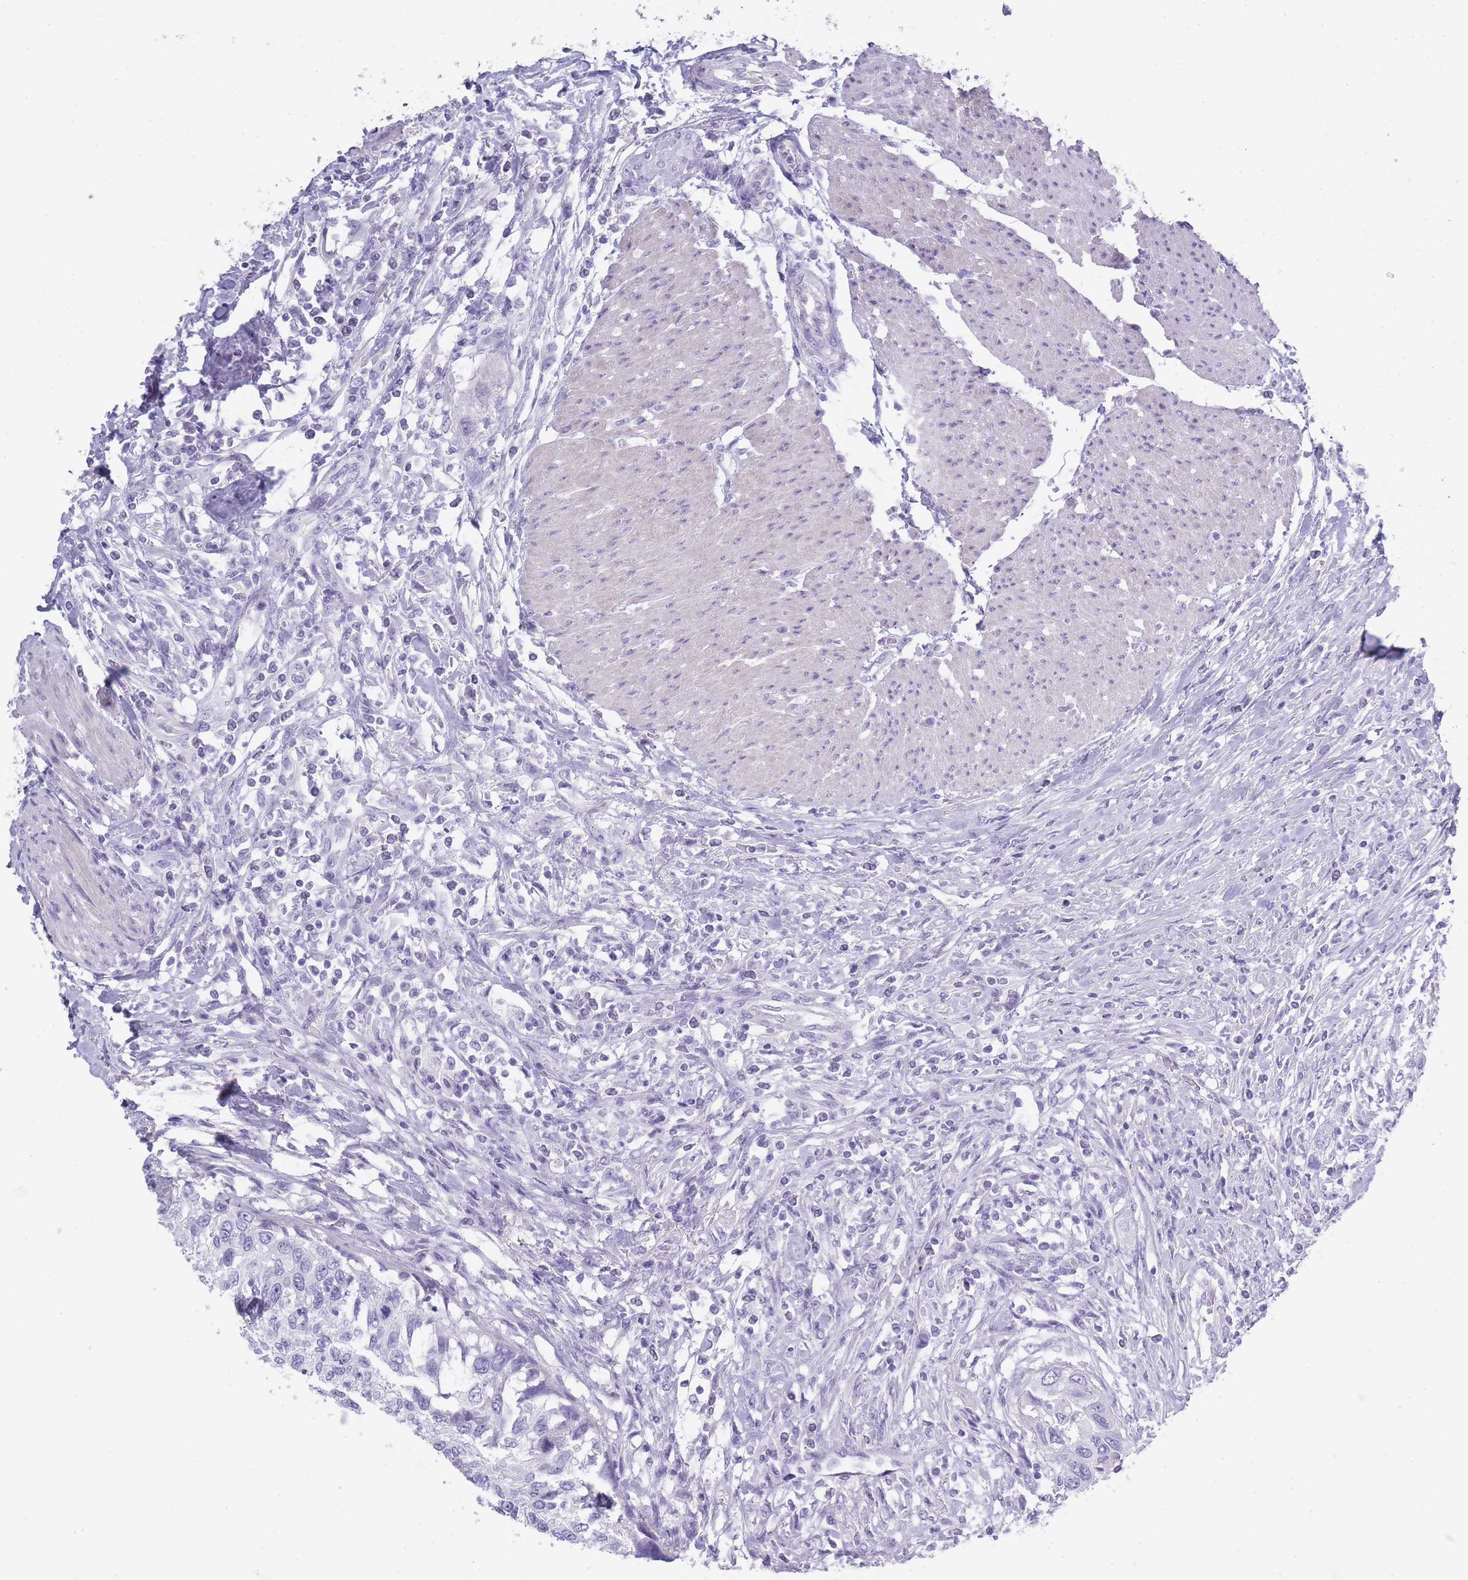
{"staining": {"intensity": "negative", "quantity": "none", "location": "none"}, "tissue": "urothelial cancer", "cell_type": "Tumor cells", "image_type": "cancer", "snomed": [{"axis": "morphology", "description": "Urothelial carcinoma, High grade"}, {"axis": "topography", "description": "Urinary bladder"}], "caption": "Tumor cells are negative for brown protein staining in urothelial cancer. (Immunohistochemistry, brightfield microscopy, high magnification).", "gene": "TCP11", "patient": {"sex": "female", "age": 60}}